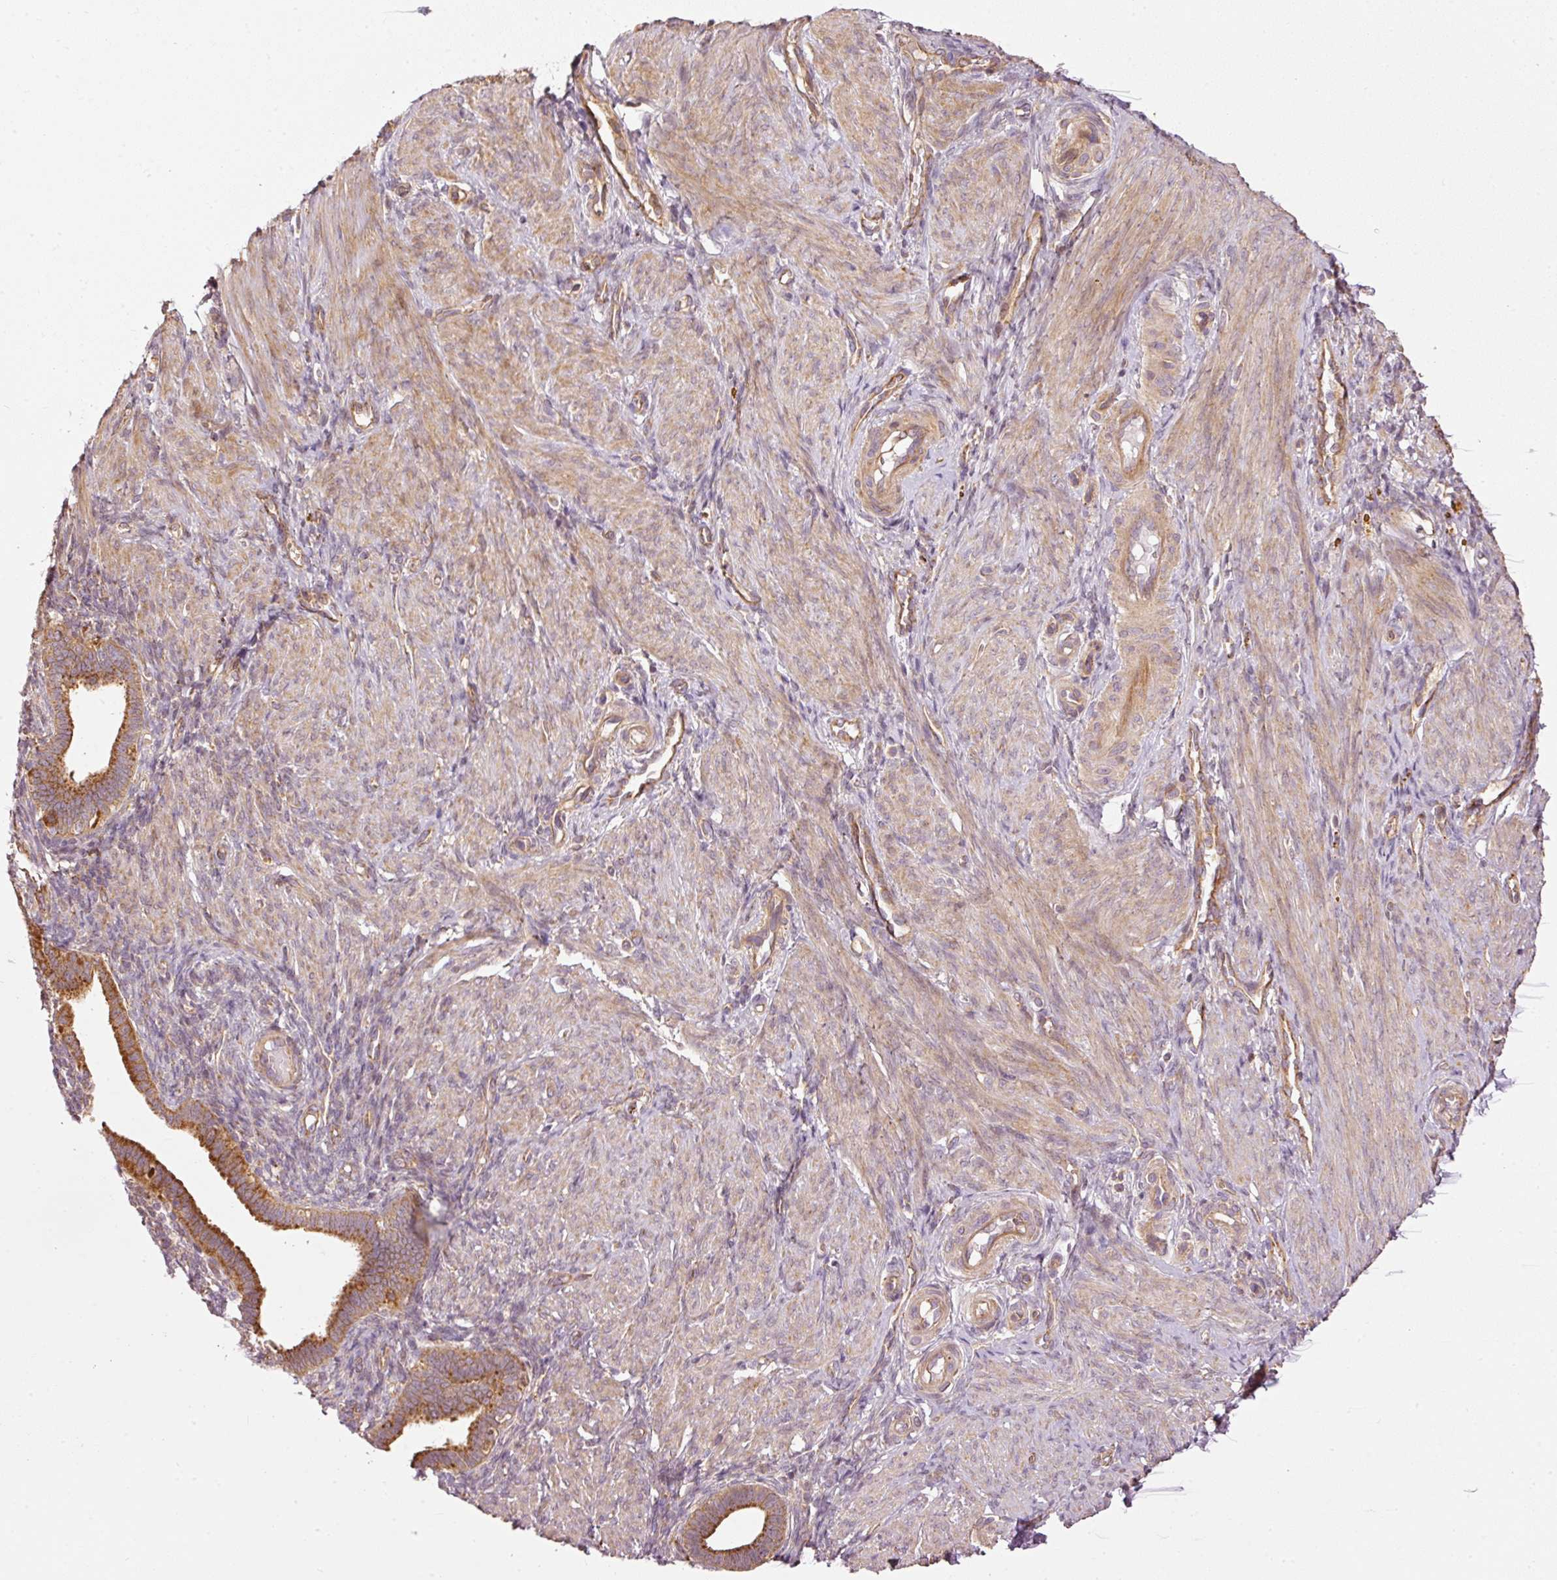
{"staining": {"intensity": "weak", "quantity": "25%-75%", "location": "cytoplasmic/membranous"}, "tissue": "endometrium", "cell_type": "Cells in endometrial stroma", "image_type": "normal", "snomed": [{"axis": "morphology", "description": "Normal tissue, NOS"}, {"axis": "topography", "description": "Endometrium"}], "caption": "This is an image of IHC staining of unremarkable endometrium, which shows weak expression in the cytoplasmic/membranous of cells in endometrial stroma.", "gene": "MTHFD1L", "patient": {"sex": "female", "age": 34}}